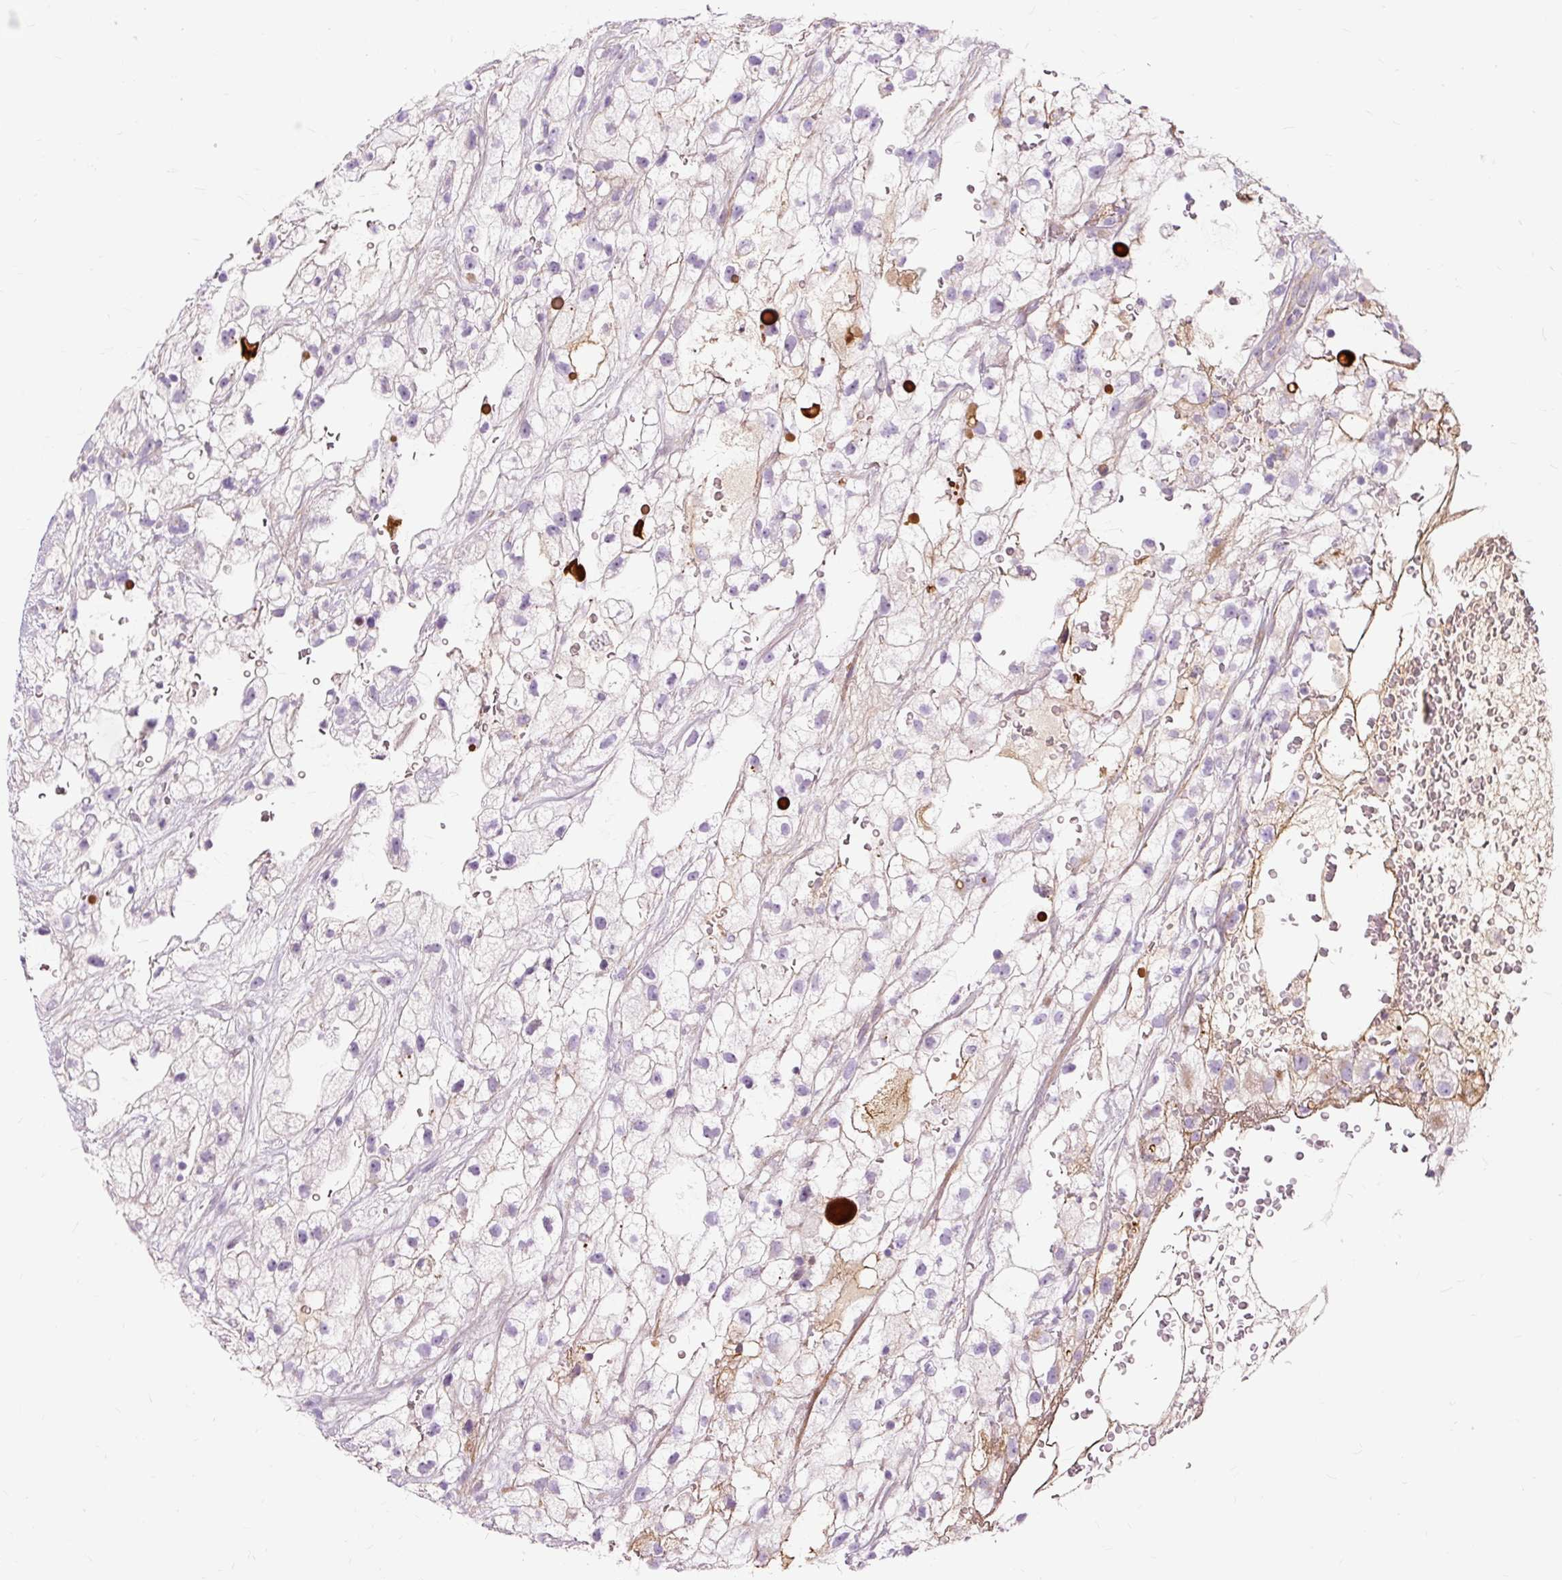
{"staining": {"intensity": "negative", "quantity": "none", "location": "none"}, "tissue": "renal cancer", "cell_type": "Tumor cells", "image_type": "cancer", "snomed": [{"axis": "morphology", "description": "Adenocarcinoma, NOS"}, {"axis": "topography", "description": "Kidney"}], "caption": "The photomicrograph reveals no significant expression in tumor cells of renal cancer. (DAB (3,3'-diaminobenzidine) immunohistochemistry with hematoxylin counter stain).", "gene": "DCTN4", "patient": {"sex": "male", "age": 59}}